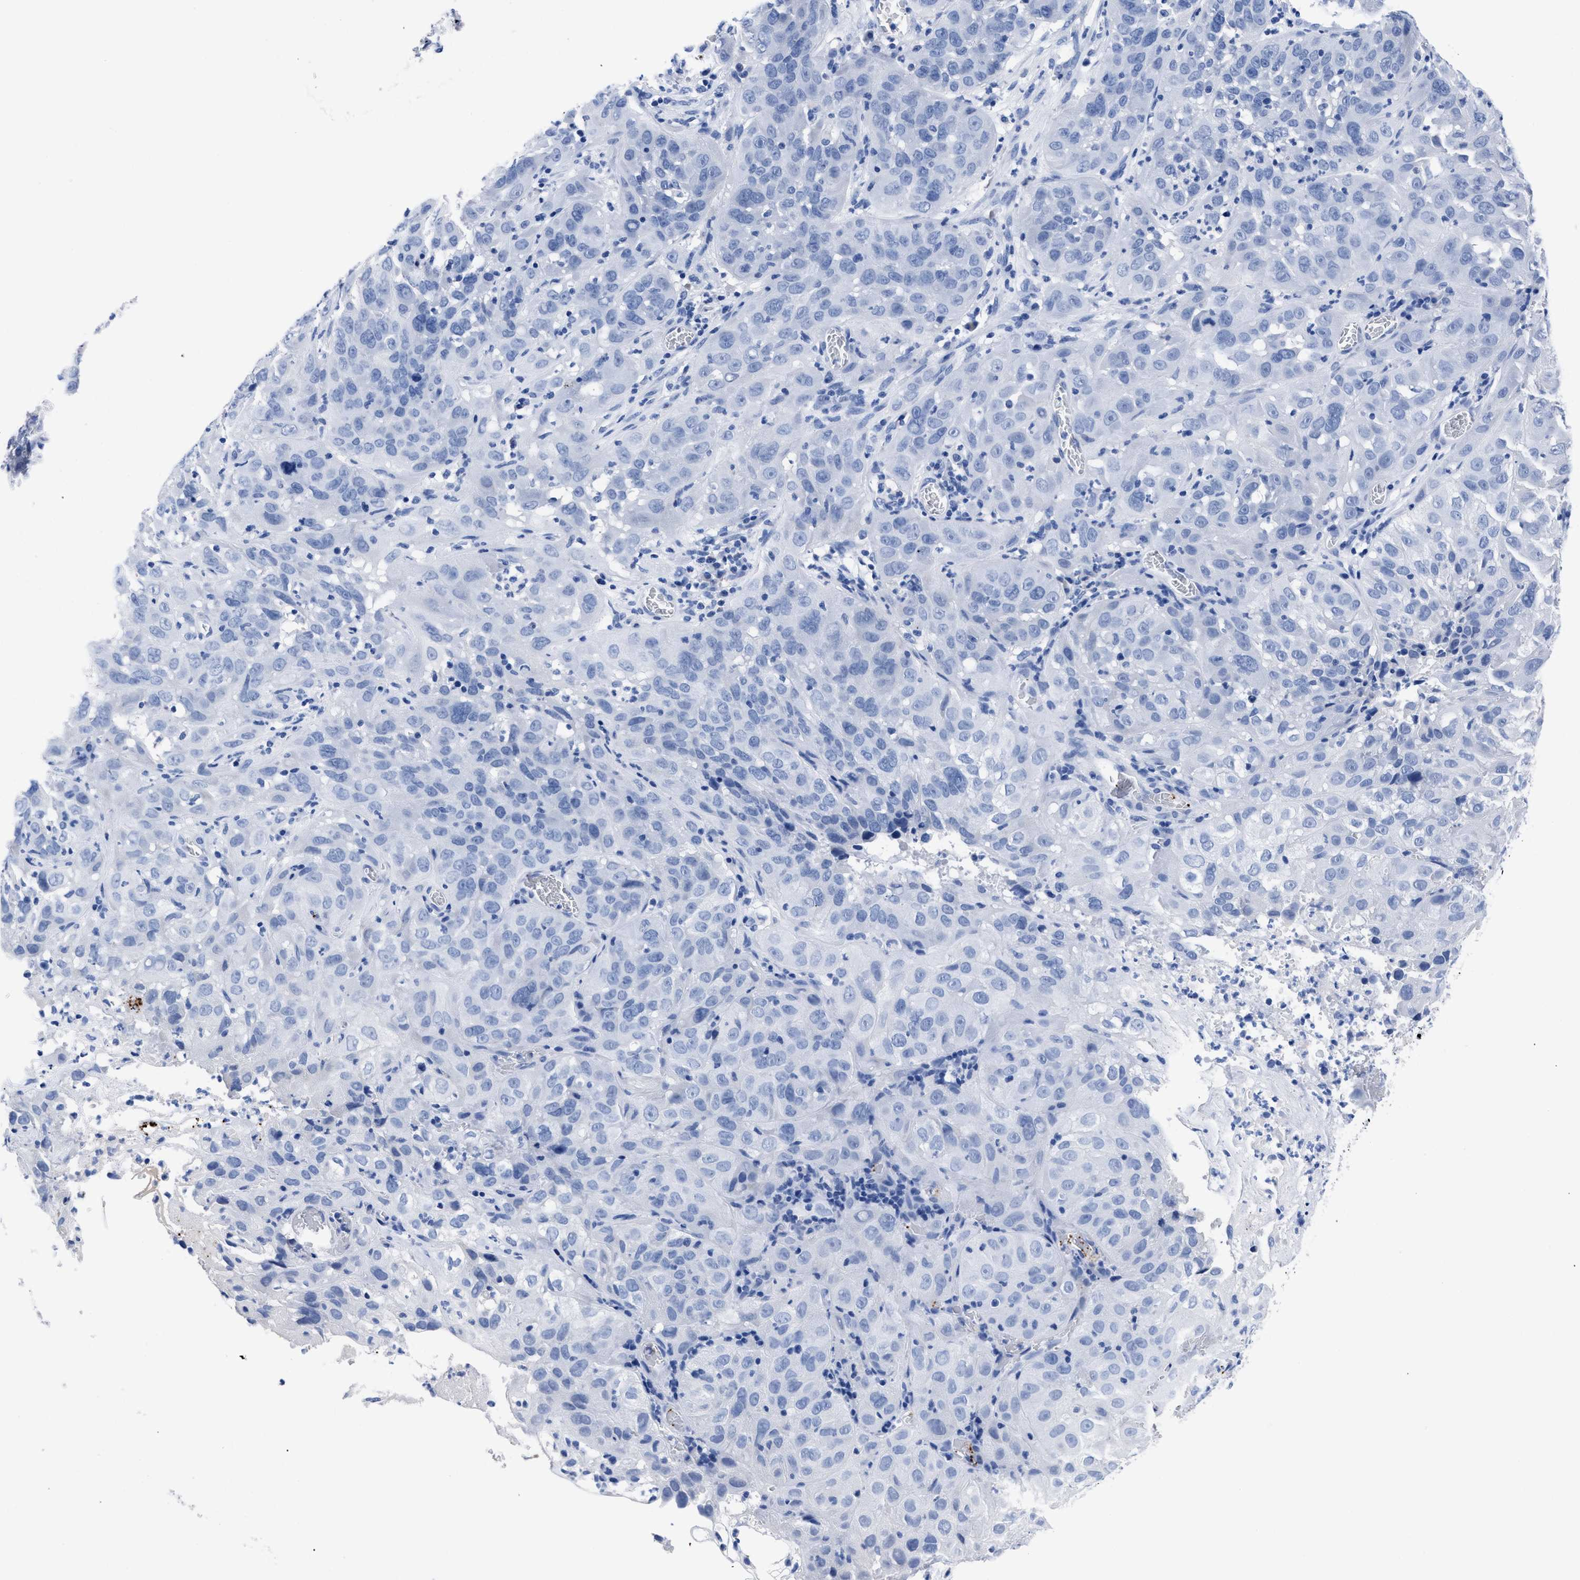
{"staining": {"intensity": "negative", "quantity": "none", "location": "none"}, "tissue": "cervical cancer", "cell_type": "Tumor cells", "image_type": "cancer", "snomed": [{"axis": "morphology", "description": "Squamous cell carcinoma, NOS"}, {"axis": "topography", "description": "Cervix"}], "caption": "Tumor cells are negative for brown protein staining in cervical cancer (squamous cell carcinoma).", "gene": "TREML1", "patient": {"sex": "female", "age": 32}}